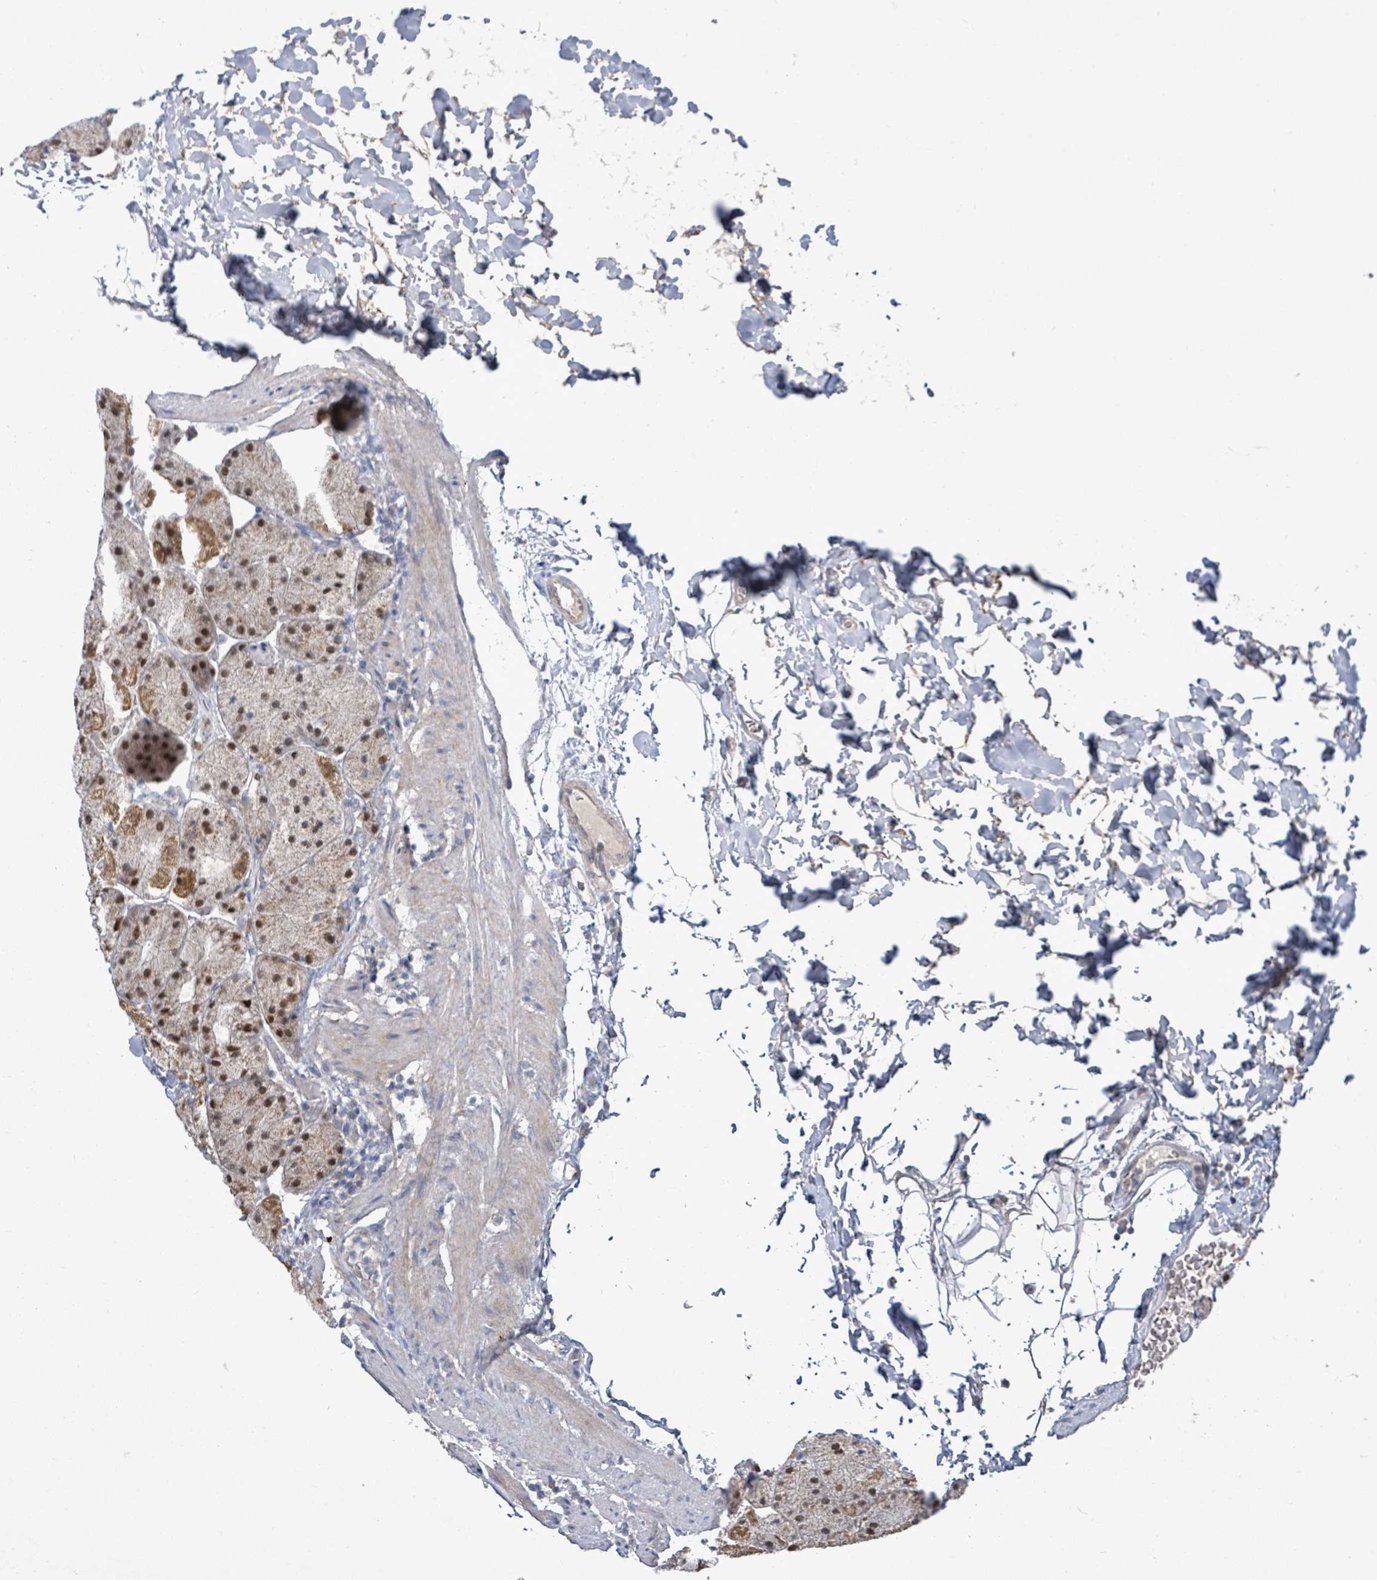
{"staining": {"intensity": "strong", "quantity": ">75%", "location": "cytoplasmic/membranous,nuclear"}, "tissue": "stomach", "cell_type": "Glandular cells", "image_type": "normal", "snomed": [{"axis": "morphology", "description": "Normal tissue, NOS"}, {"axis": "topography", "description": "Stomach, upper"}, {"axis": "topography", "description": "Stomach, lower"}], "caption": "Brown immunohistochemical staining in normal human stomach displays strong cytoplasmic/membranous,nuclear staining in about >75% of glandular cells.", "gene": "ZFPM1", "patient": {"sex": "male", "age": 67}}